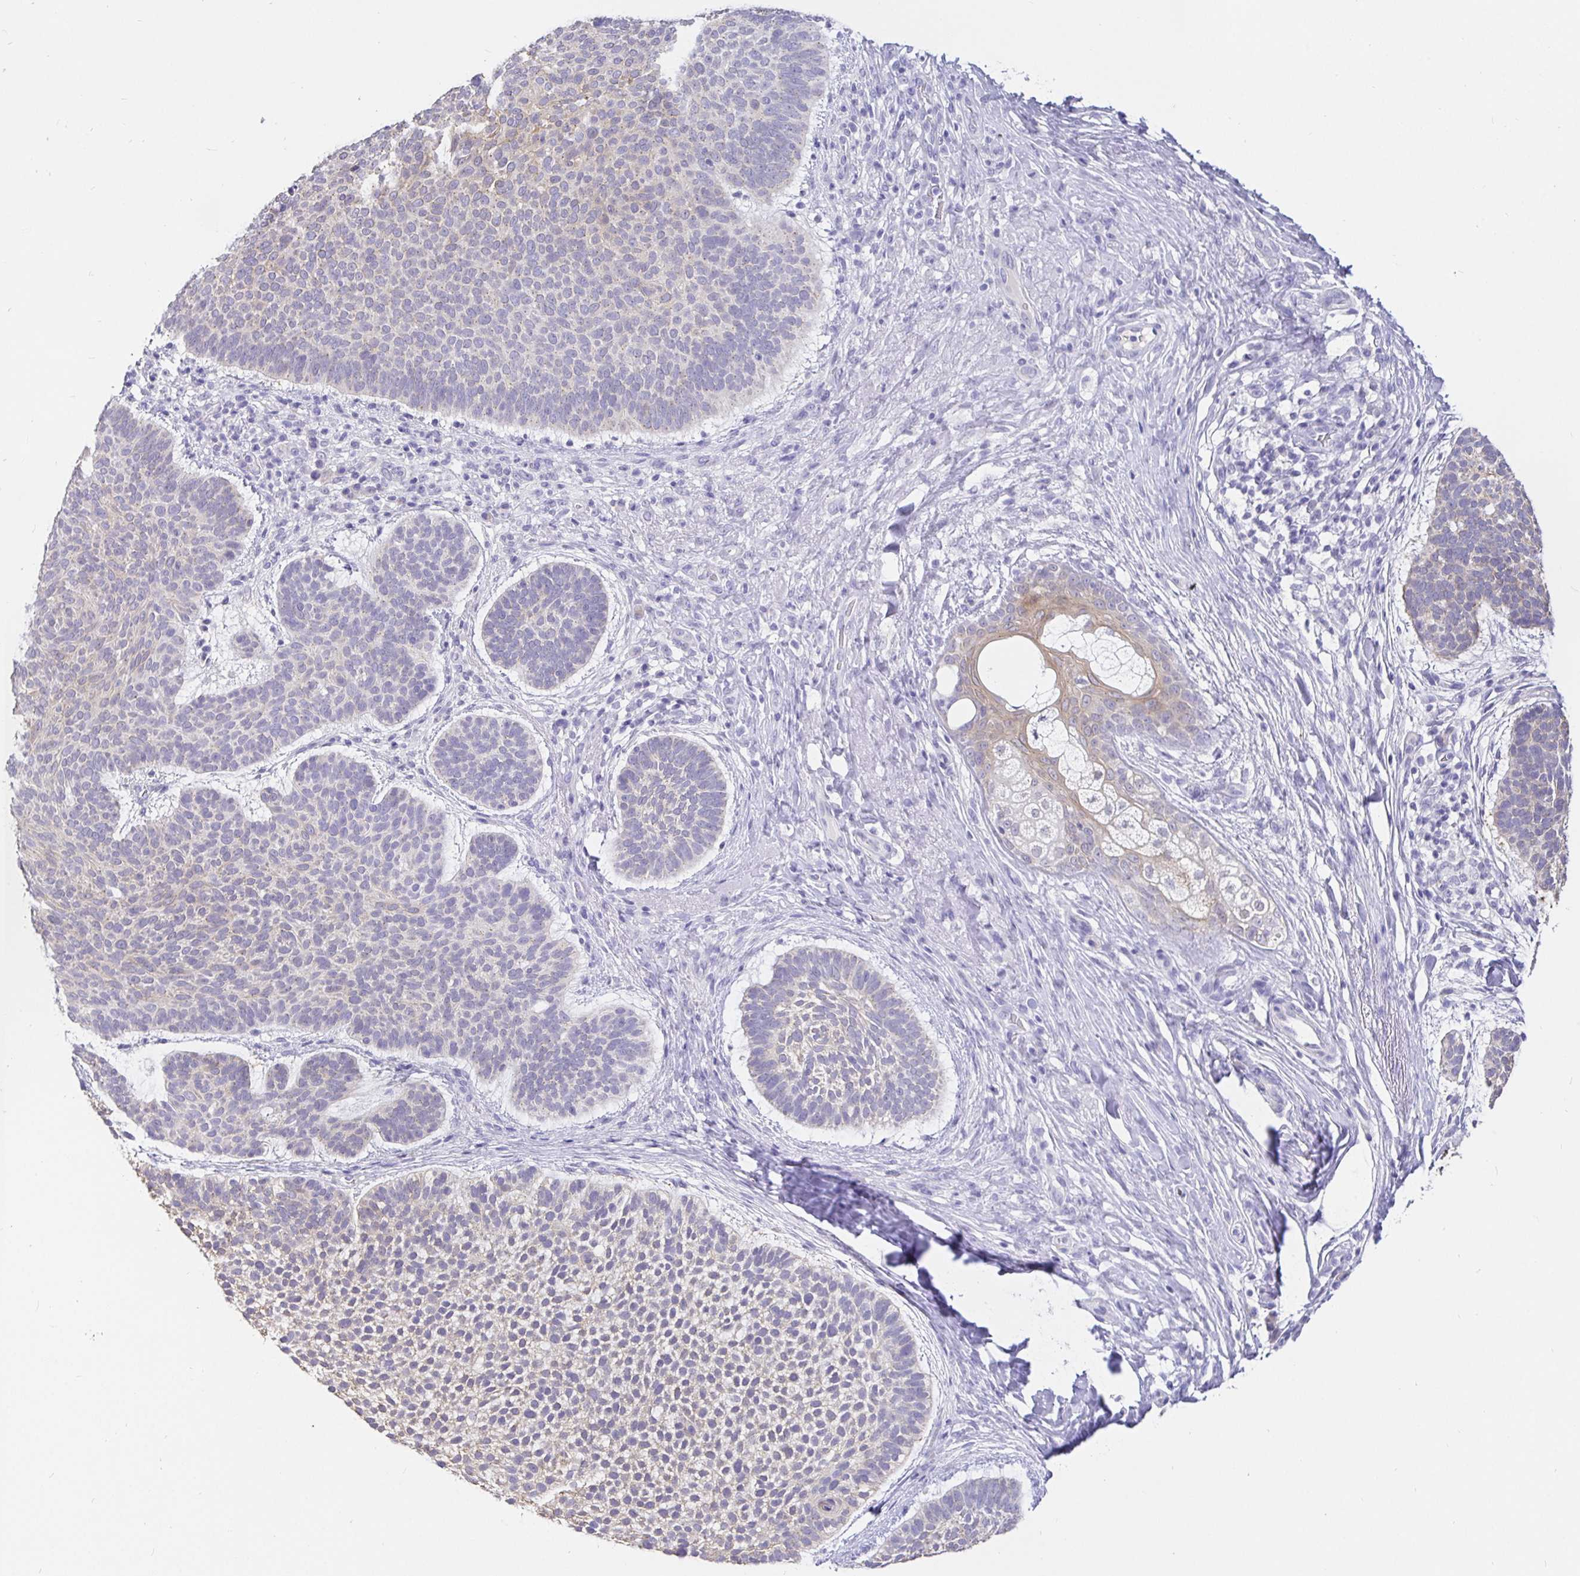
{"staining": {"intensity": "weak", "quantity": "<25%", "location": "cytoplasmic/membranous"}, "tissue": "skin cancer", "cell_type": "Tumor cells", "image_type": "cancer", "snomed": [{"axis": "morphology", "description": "Basal cell carcinoma"}, {"axis": "topography", "description": "Skin"}, {"axis": "topography", "description": "Skin of face"}], "caption": "IHC histopathology image of human skin basal cell carcinoma stained for a protein (brown), which reveals no positivity in tumor cells.", "gene": "EZHIP", "patient": {"sex": "male", "age": 73}}